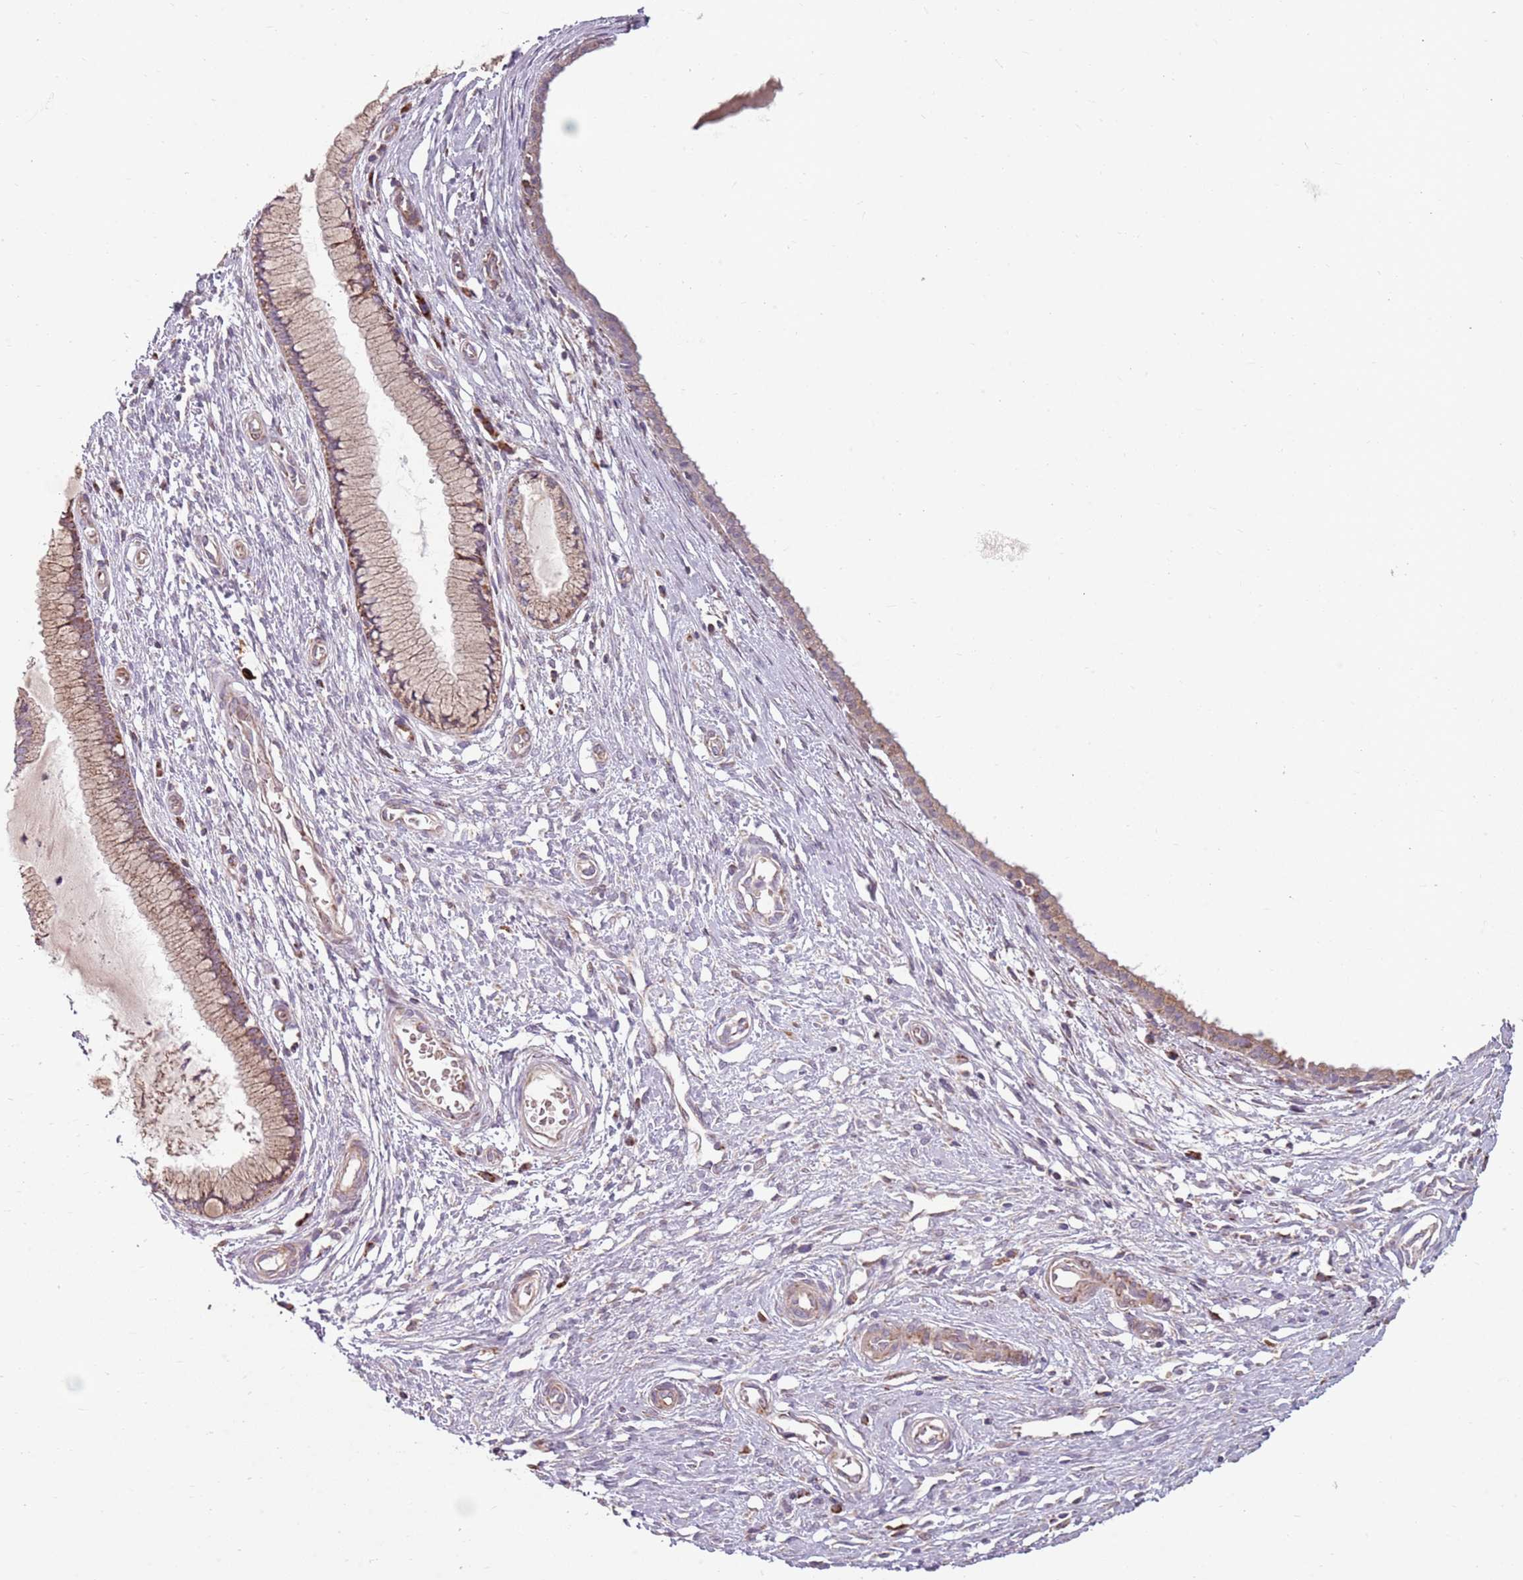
{"staining": {"intensity": "weak", "quantity": ">75%", "location": "cytoplasmic/membranous"}, "tissue": "cervix", "cell_type": "Glandular cells", "image_type": "normal", "snomed": [{"axis": "morphology", "description": "Normal tissue, NOS"}, {"axis": "topography", "description": "Cervix"}], "caption": "This histopathology image demonstrates immunohistochemistry staining of normal cervix, with low weak cytoplasmic/membranous positivity in approximately >75% of glandular cells.", "gene": "ZNF530", "patient": {"sex": "female", "age": 55}}